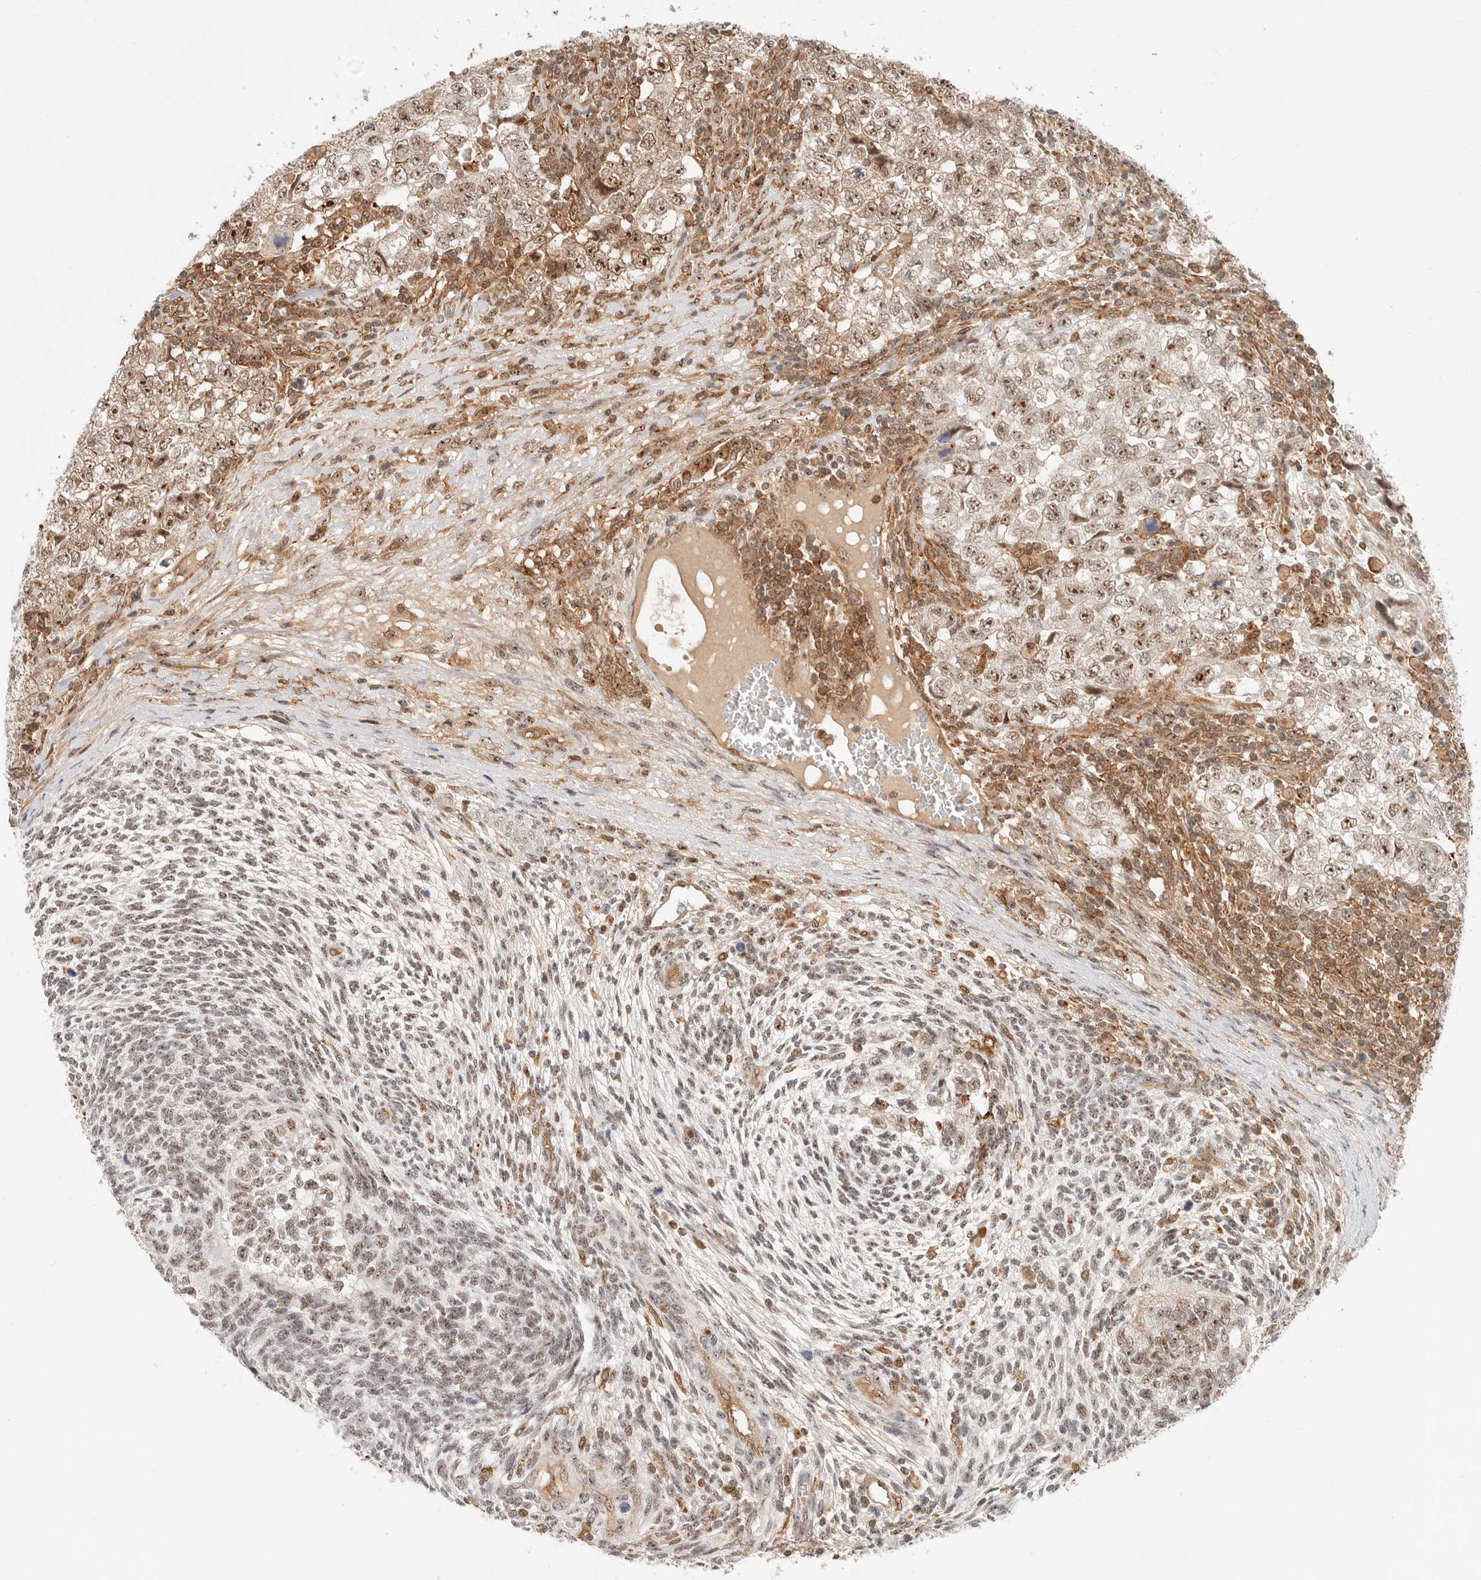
{"staining": {"intensity": "moderate", "quantity": ">75%", "location": "nuclear"}, "tissue": "testis cancer", "cell_type": "Tumor cells", "image_type": "cancer", "snomed": [{"axis": "morphology", "description": "Carcinoma, Embryonal, NOS"}, {"axis": "topography", "description": "Testis"}], "caption": "A micrograph of human testis cancer (embryonal carcinoma) stained for a protein reveals moderate nuclear brown staining in tumor cells.", "gene": "HEXD", "patient": {"sex": "male", "age": 37}}